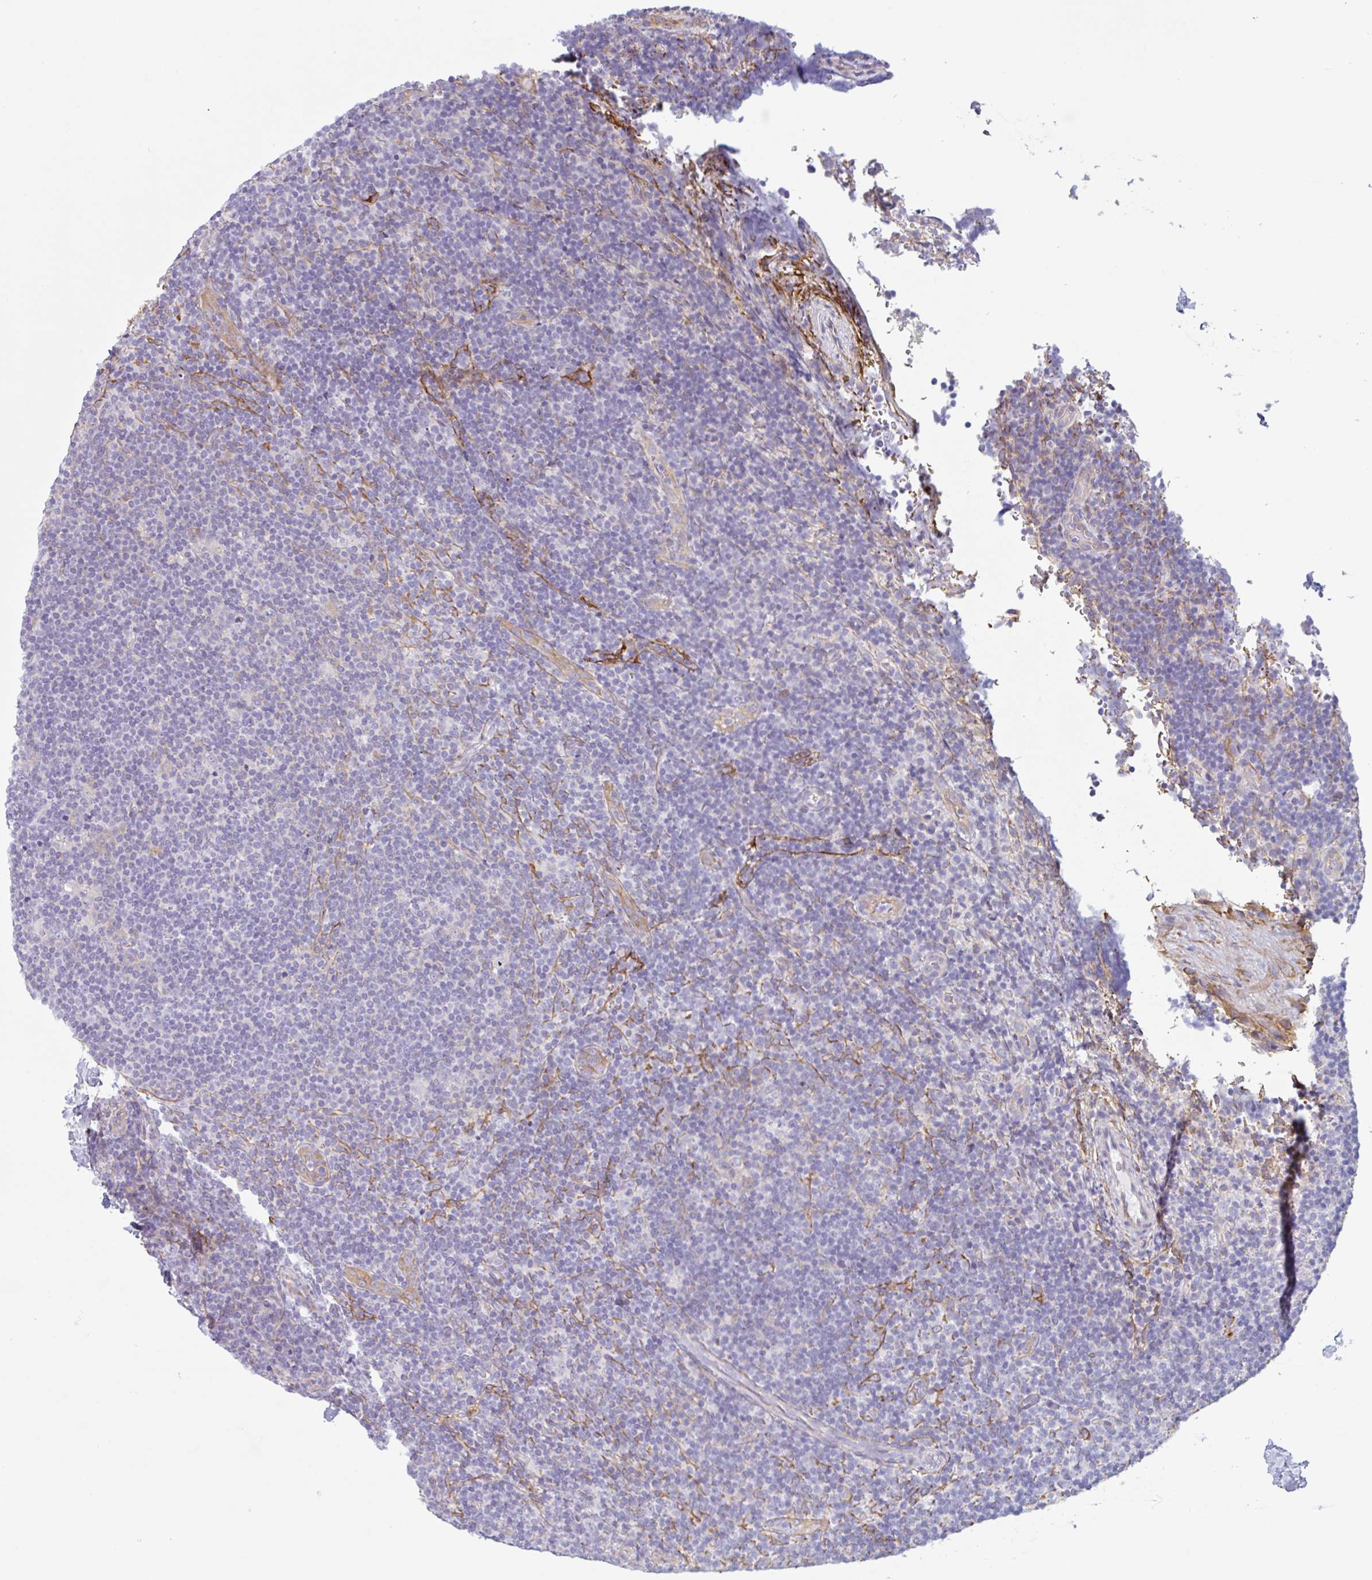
{"staining": {"intensity": "negative", "quantity": "none", "location": "none"}, "tissue": "lymphoma", "cell_type": "Tumor cells", "image_type": "cancer", "snomed": [{"axis": "morphology", "description": "Hodgkin's disease, NOS"}, {"axis": "topography", "description": "Lymph node"}], "caption": "An immunohistochemistry photomicrograph of lymphoma is shown. There is no staining in tumor cells of lymphoma.", "gene": "MYH10", "patient": {"sex": "female", "age": 57}}